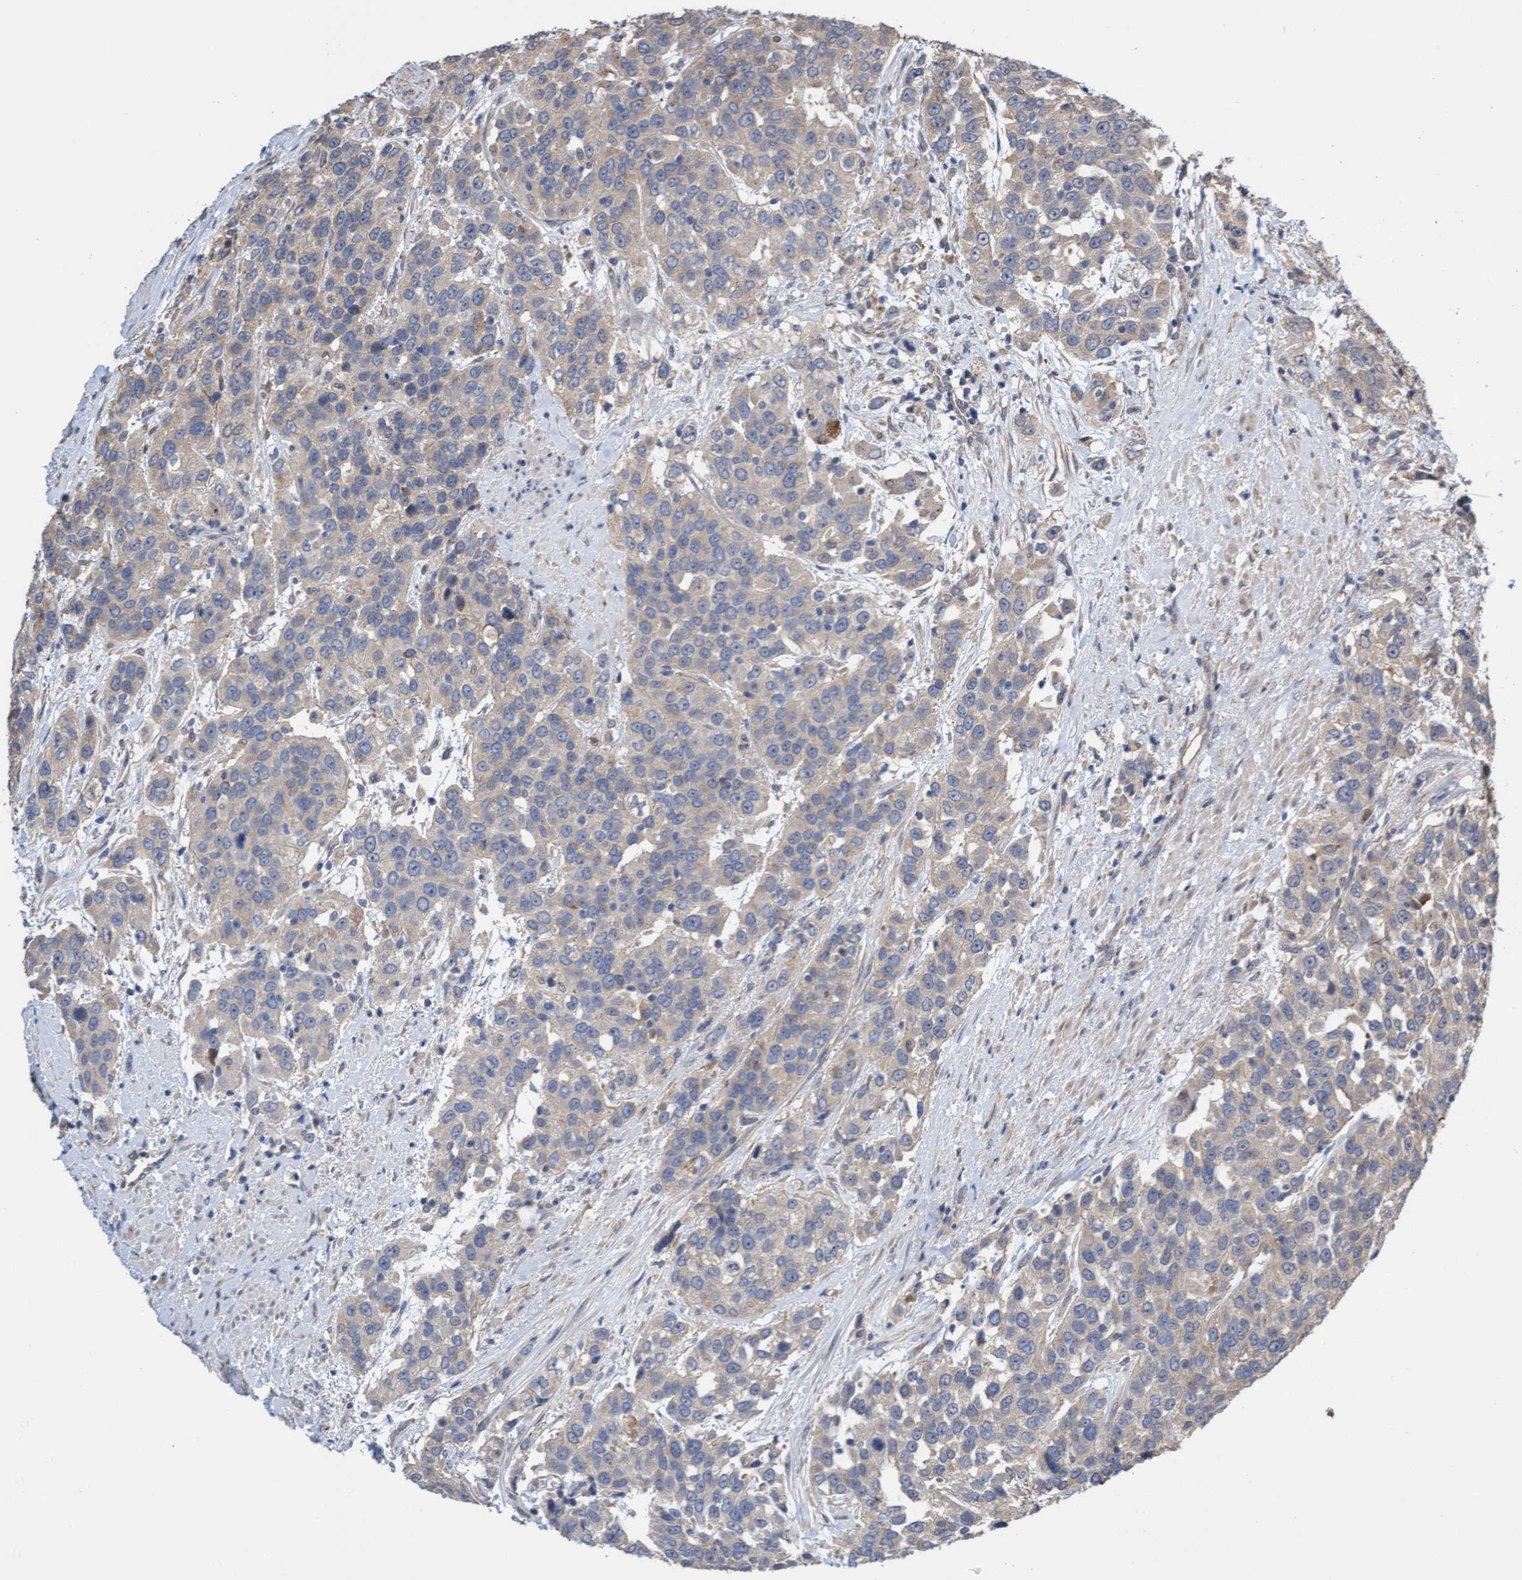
{"staining": {"intensity": "weak", "quantity": "<25%", "location": "cytoplasmic/membranous"}, "tissue": "urothelial cancer", "cell_type": "Tumor cells", "image_type": "cancer", "snomed": [{"axis": "morphology", "description": "Urothelial carcinoma, High grade"}, {"axis": "topography", "description": "Urinary bladder"}], "caption": "Tumor cells show no significant positivity in urothelial carcinoma (high-grade).", "gene": "ITFG1", "patient": {"sex": "female", "age": 80}}